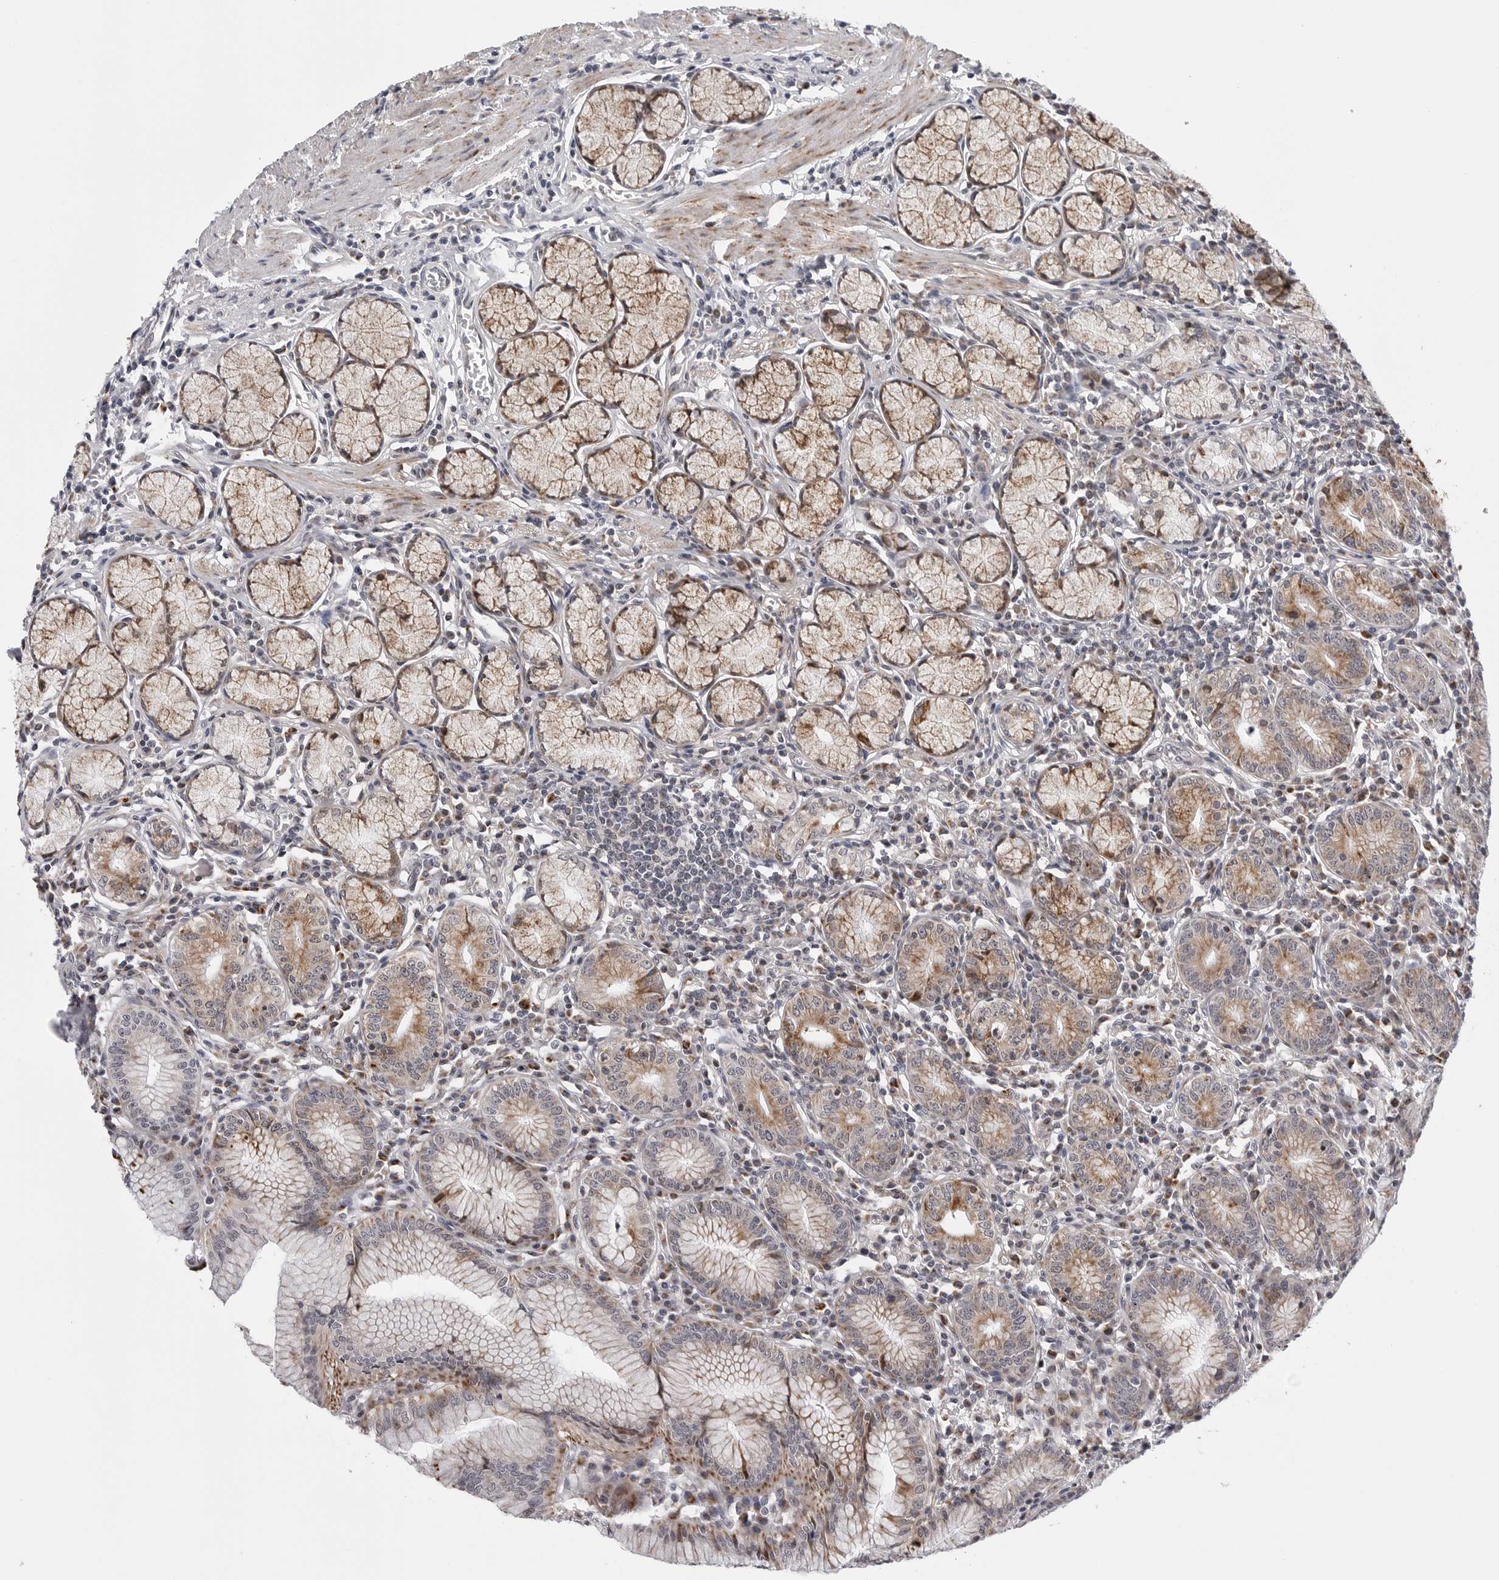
{"staining": {"intensity": "strong", "quantity": "25%-75%", "location": "cytoplasmic/membranous"}, "tissue": "stomach", "cell_type": "Glandular cells", "image_type": "normal", "snomed": [{"axis": "morphology", "description": "Normal tissue, NOS"}, {"axis": "topography", "description": "Stomach"}], "caption": "The immunohistochemical stain shows strong cytoplasmic/membranous positivity in glandular cells of unremarkable stomach. (Stains: DAB (3,3'-diaminobenzidine) in brown, nuclei in blue, Microscopy: brightfield microscopy at high magnification).", "gene": "CDK20", "patient": {"sex": "male", "age": 55}}